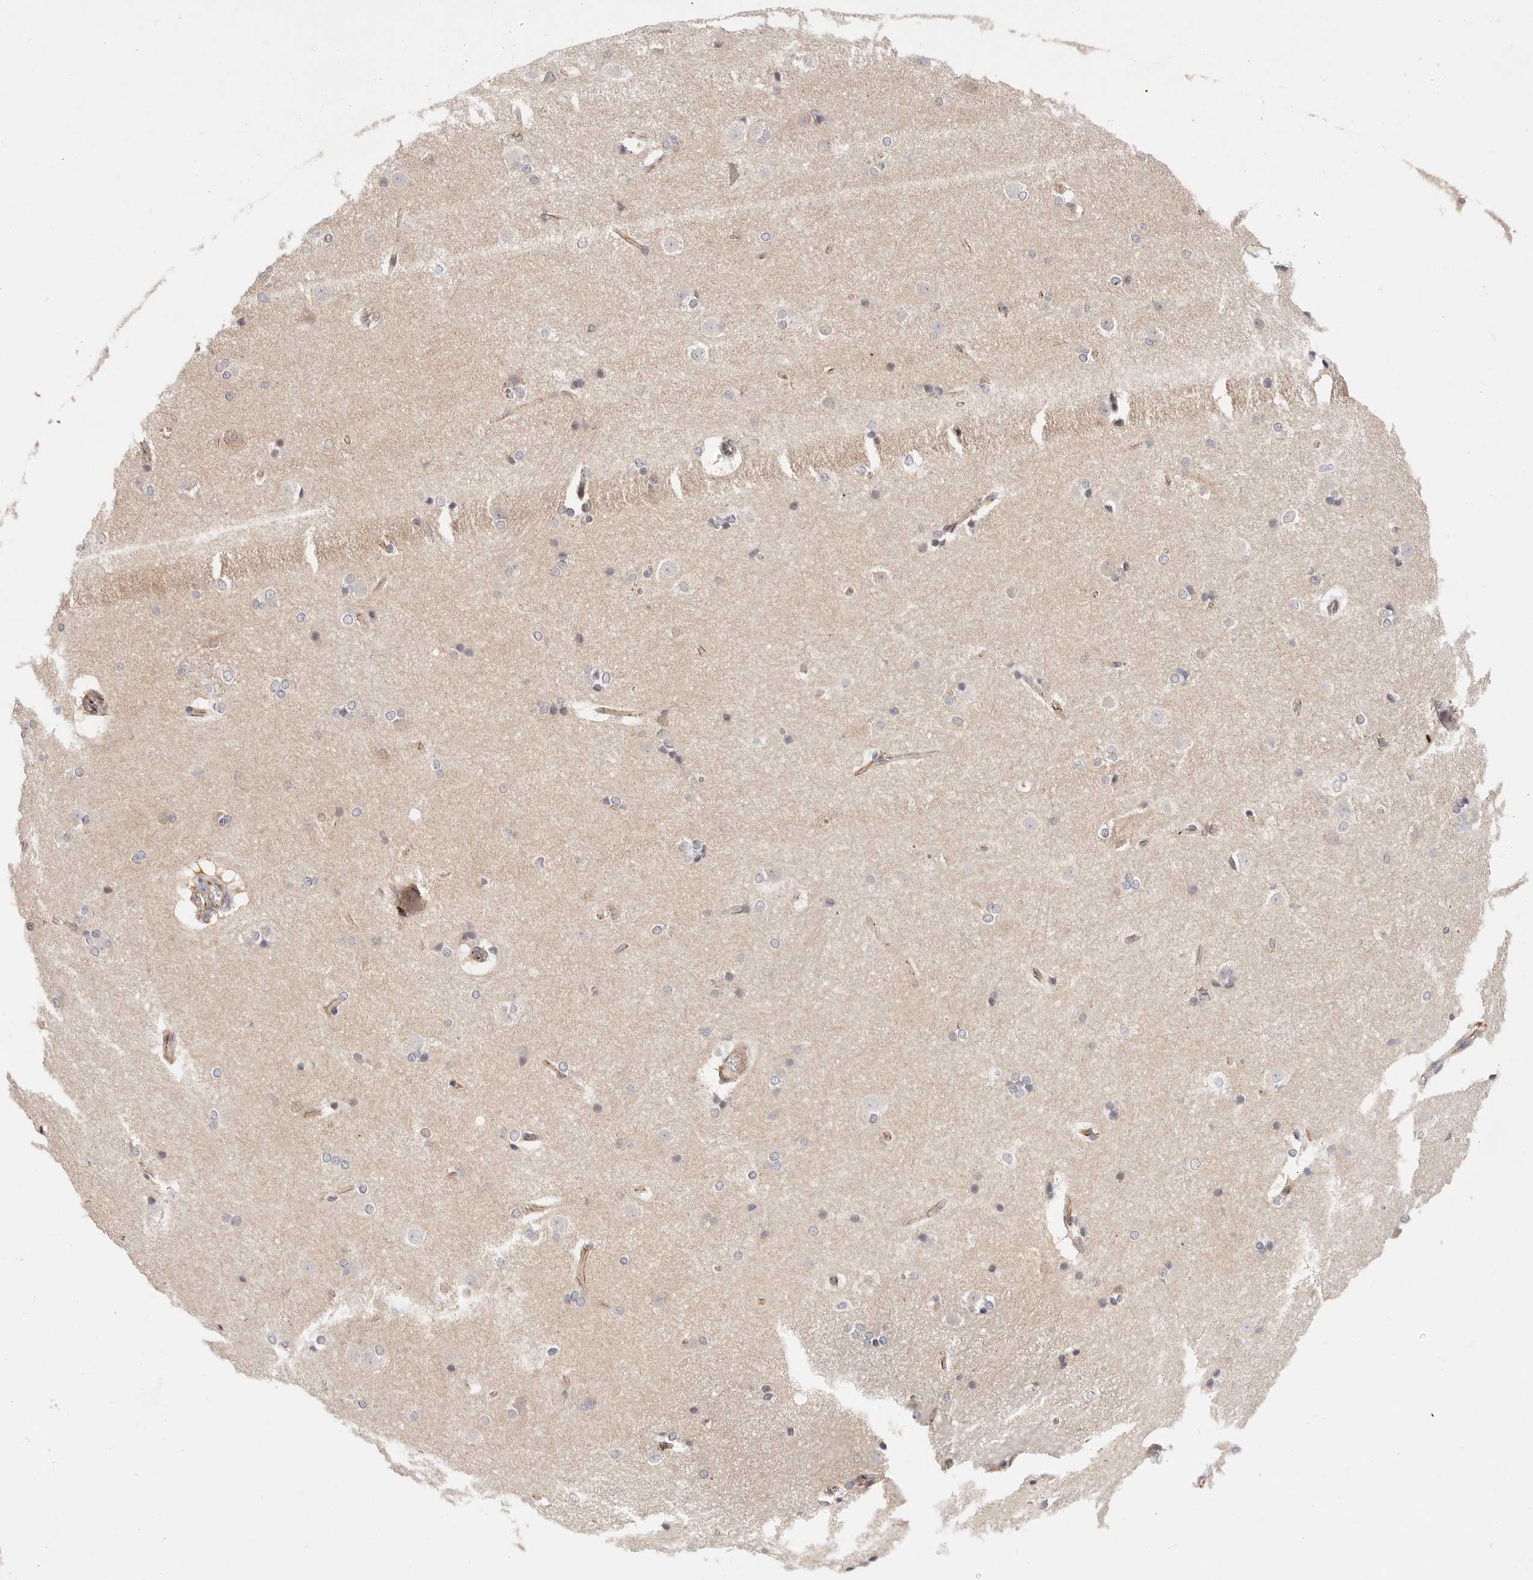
{"staining": {"intensity": "weak", "quantity": "<25%", "location": "nuclear"}, "tissue": "caudate", "cell_type": "Glial cells", "image_type": "normal", "snomed": [{"axis": "morphology", "description": "Normal tissue, NOS"}, {"axis": "topography", "description": "Lateral ventricle wall"}], "caption": "IHC image of benign caudate: human caudate stained with DAB (3,3'-diaminobenzidine) exhibits no significant protein positivity in glial cells.", "gene": "AFDN", "patient": {"sex": "female", "age": 19}}